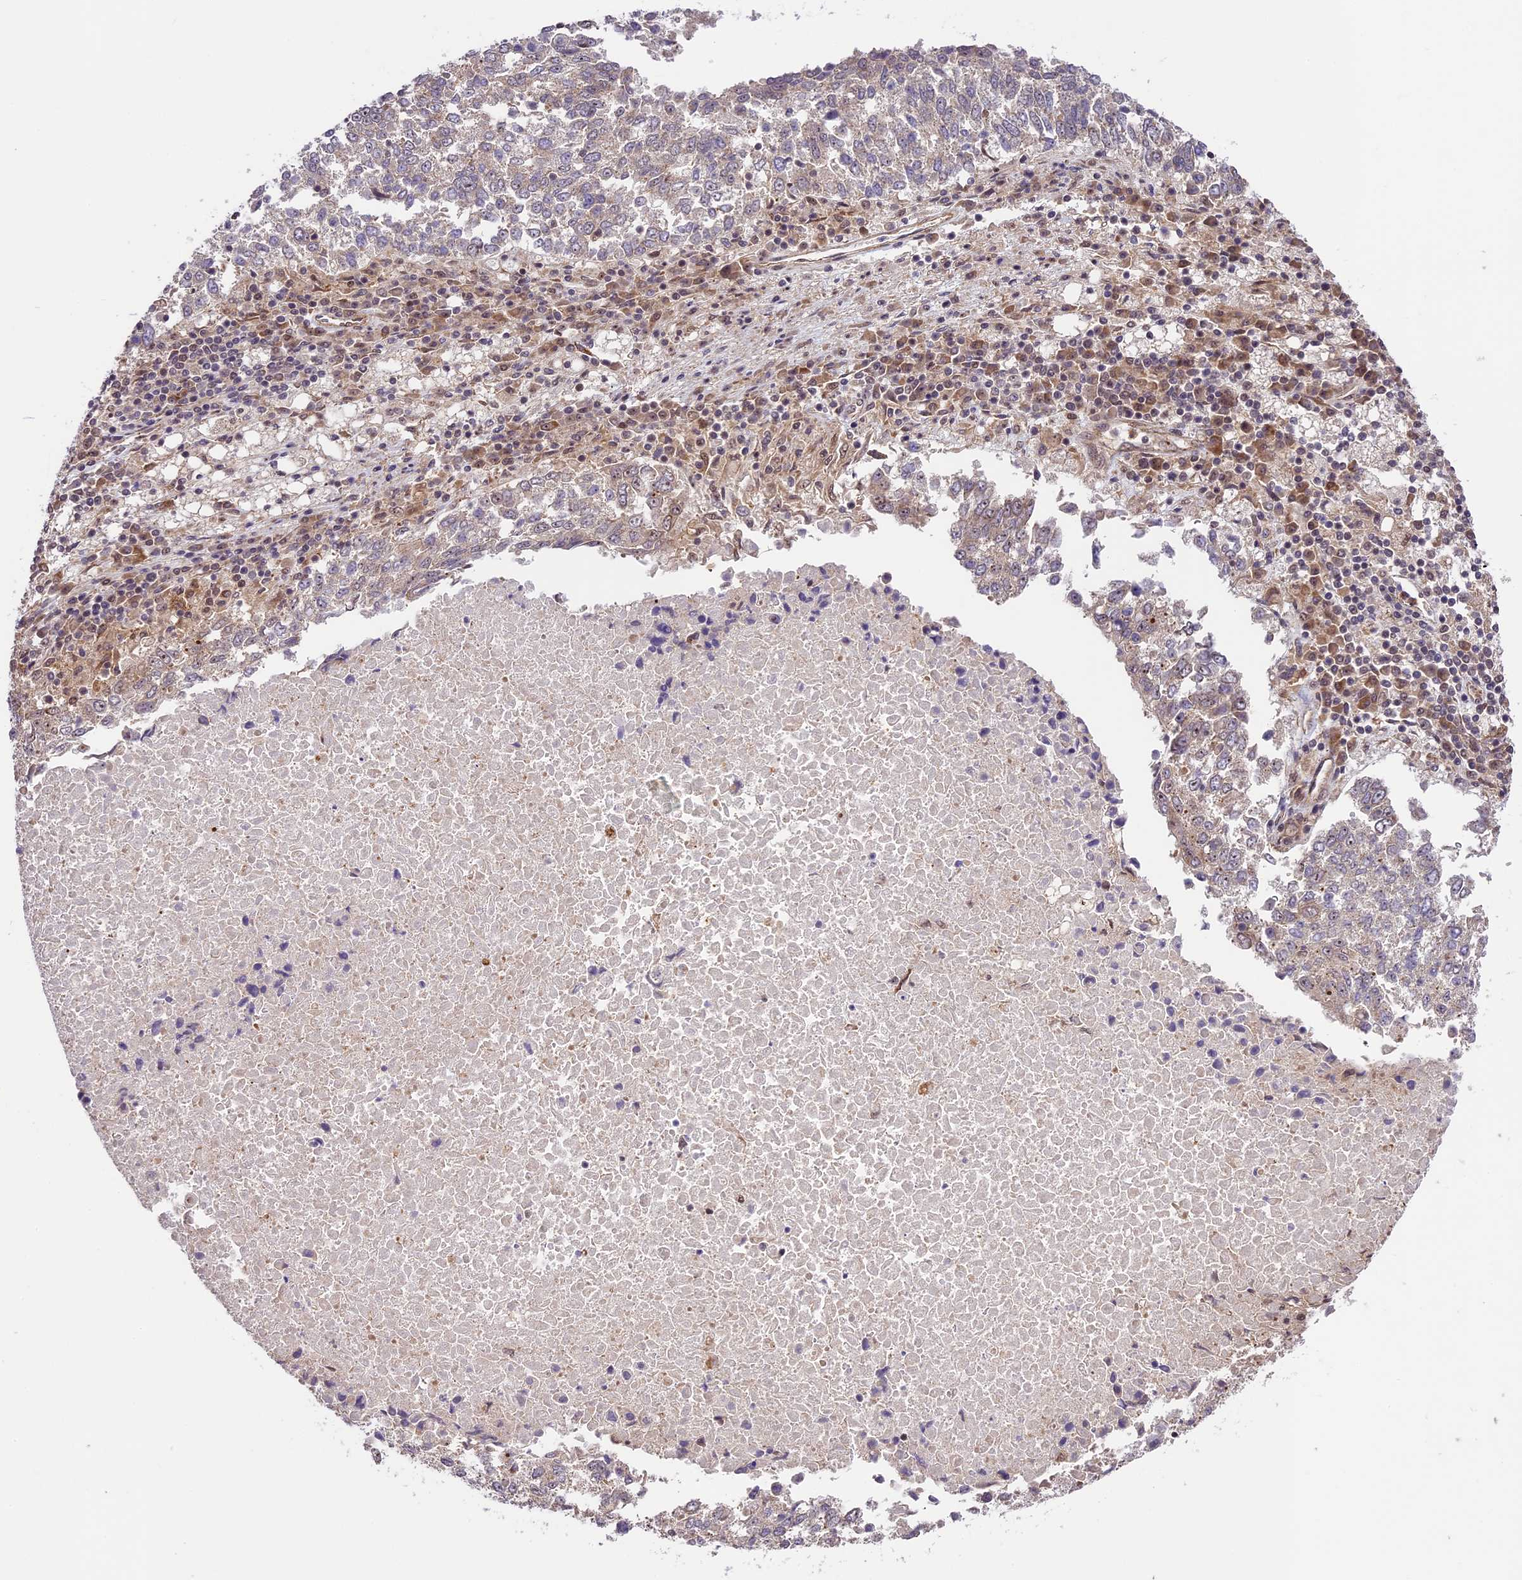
{"staining": {"intensity": "negative", "quantity": "none", "location": "none"}, "tissue": "lung cancer", "cell_type": "Tumor cells", "image_type": "cancer", "snomed": [{"axis": "morphology", "description": "Squamous cell carcinoma, NOS"}, {"axis": "topography", "description": "Lung"}], "caption": "Immunohistochemistry (IHC) image of neoplastic tissue: human lung cancer (squamous cell carcinoma) stained with DAB (3,3'-diaminobenzidine) exhibits no significant protein positivity in tumor cells.", "gene": "DHX38", "patient": {"sex": "male", "age": 73}}